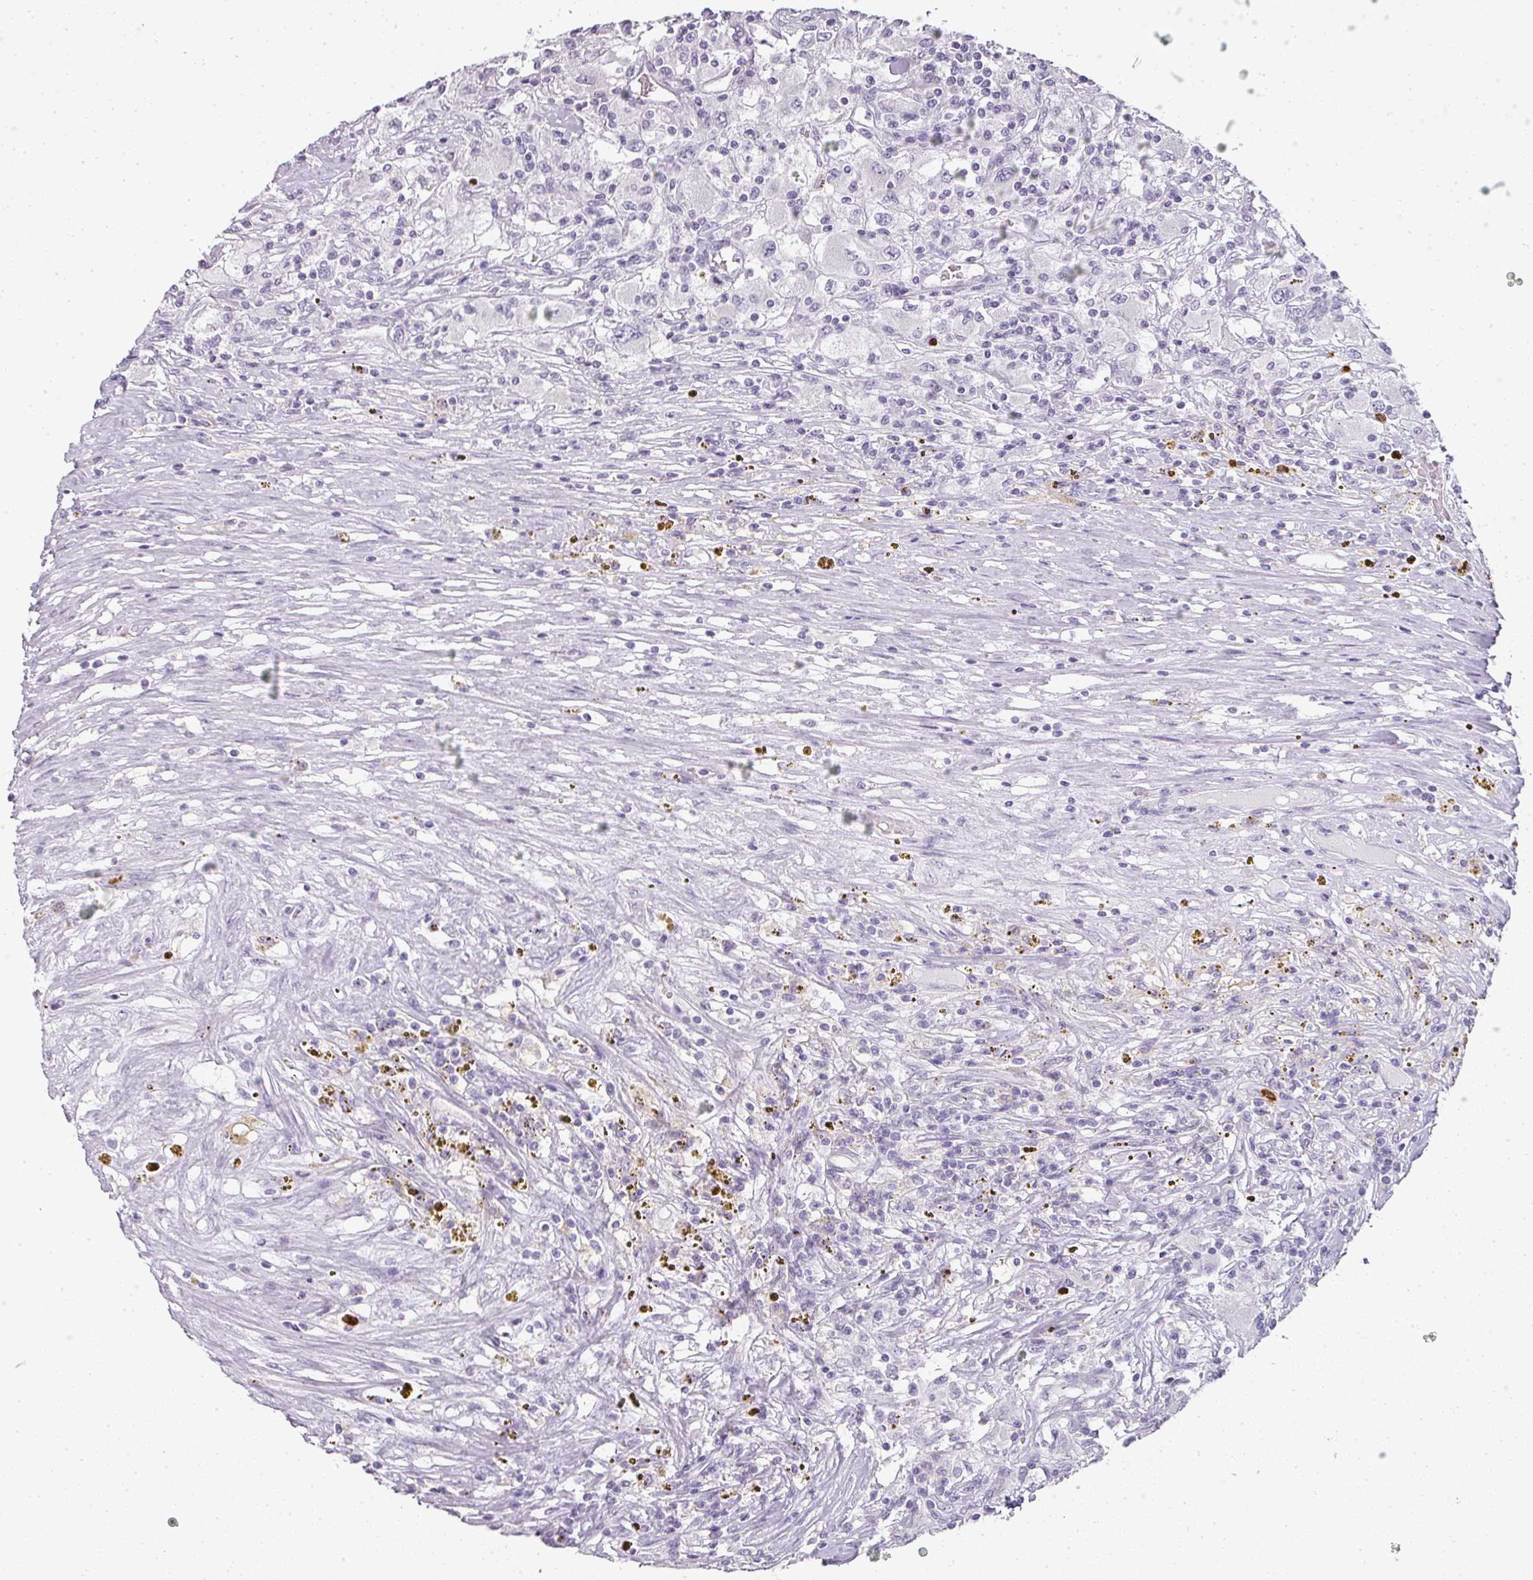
{"staining": {"intensity": "negative", "quantity": "none", "location": "none"}, "tissue": "renal cancer", "cell_type": "Tumor cells", "image_type": "cancer", "snomed": [{"axis": "morphology", "description": "Adenocarcinoma, NOS"}, {"axis": "topography", "description": "Kidney"}], "caption": "Tumor cells show no significant protein staining in renal adenocarcinoma.", "gene": "CAMP", "patient": {"sex": "female", "age": 67}}